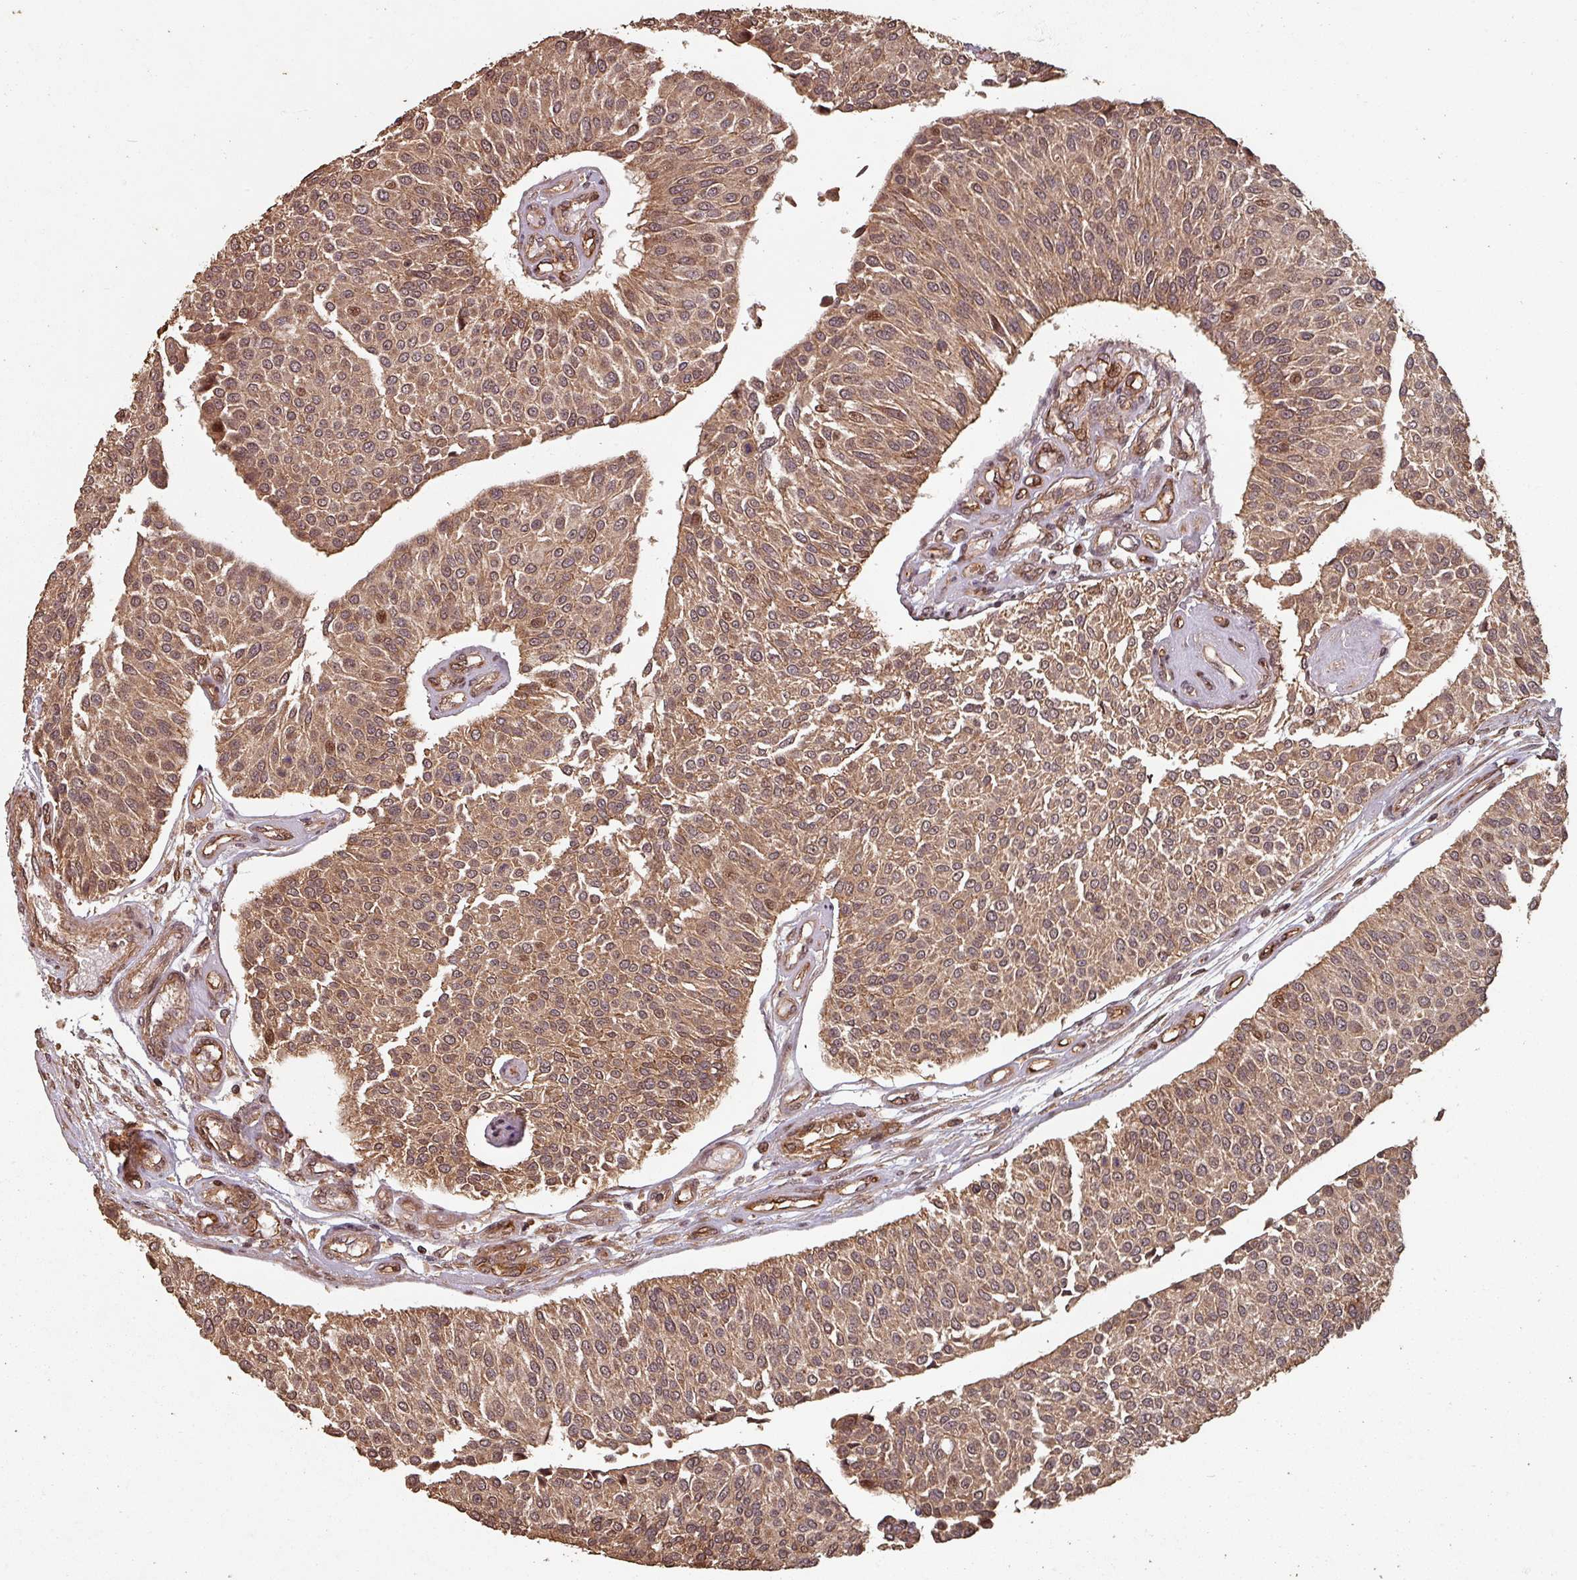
{"staining": {"intensity": "moderate", "quantity": ">75%", "location": "cytoplasmic/membranous,nuclear"}, "tissue": "urothelial cancer", "cell_type": "Tumor cells", "image_type": "cancer", "snomed": [{"axis": "morphology", "description": "Urothelial carcinoma, NOS"}, {"axis": "topography", "description": "Urinary bladder"}], "caption": "Immunohistochemical staining of human urothelial cancer exhibits medium levels of moderate cytoplasmic/membranous and nuclear protein staining in about >75% of tumor cells. The staining is performed using DAB brown chromogen to label protein expression. The nuclei are counter-stained blue using hematoxylin.", "gene": "EID1", "patient": {"sex": "male", "age": 55}}